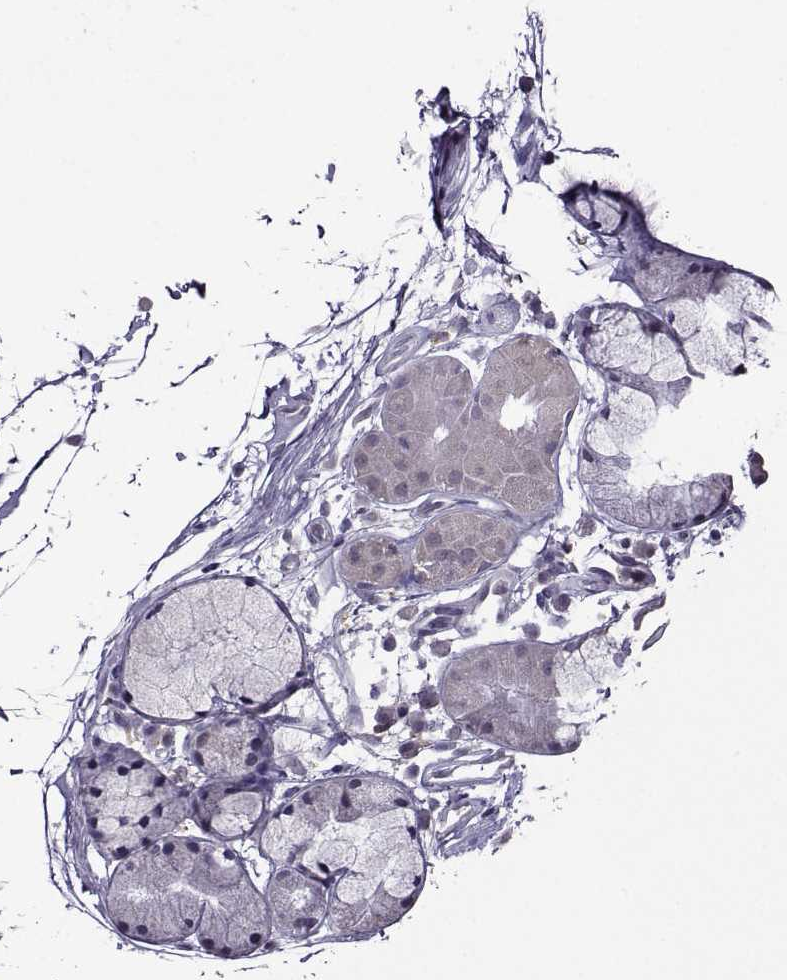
{"staining": {"intensity": "negative", "quantity": "none", "location": "none"}, "tissue": "soft tissue", "cell_type": "Chondrocytes", "image_type": "normal", "snomed": [{"axis": "morphology", "description": "Normal tissue, NOS"}, {"axis": "morphology", "description": "Squamous cell carcinoma, NOS"}, {"axis": "topography", "description": "Cartilage tissue"}, {"axis": "topography", "description": "Lung"}], "caption": "A high-resolution photomicrograph shows immunohistochemistry staining of normal soft tissue, which displays no significant expression in chondrocytes.", "gene": "DDX20", "patient": {"sex": "male", "age": 66}}